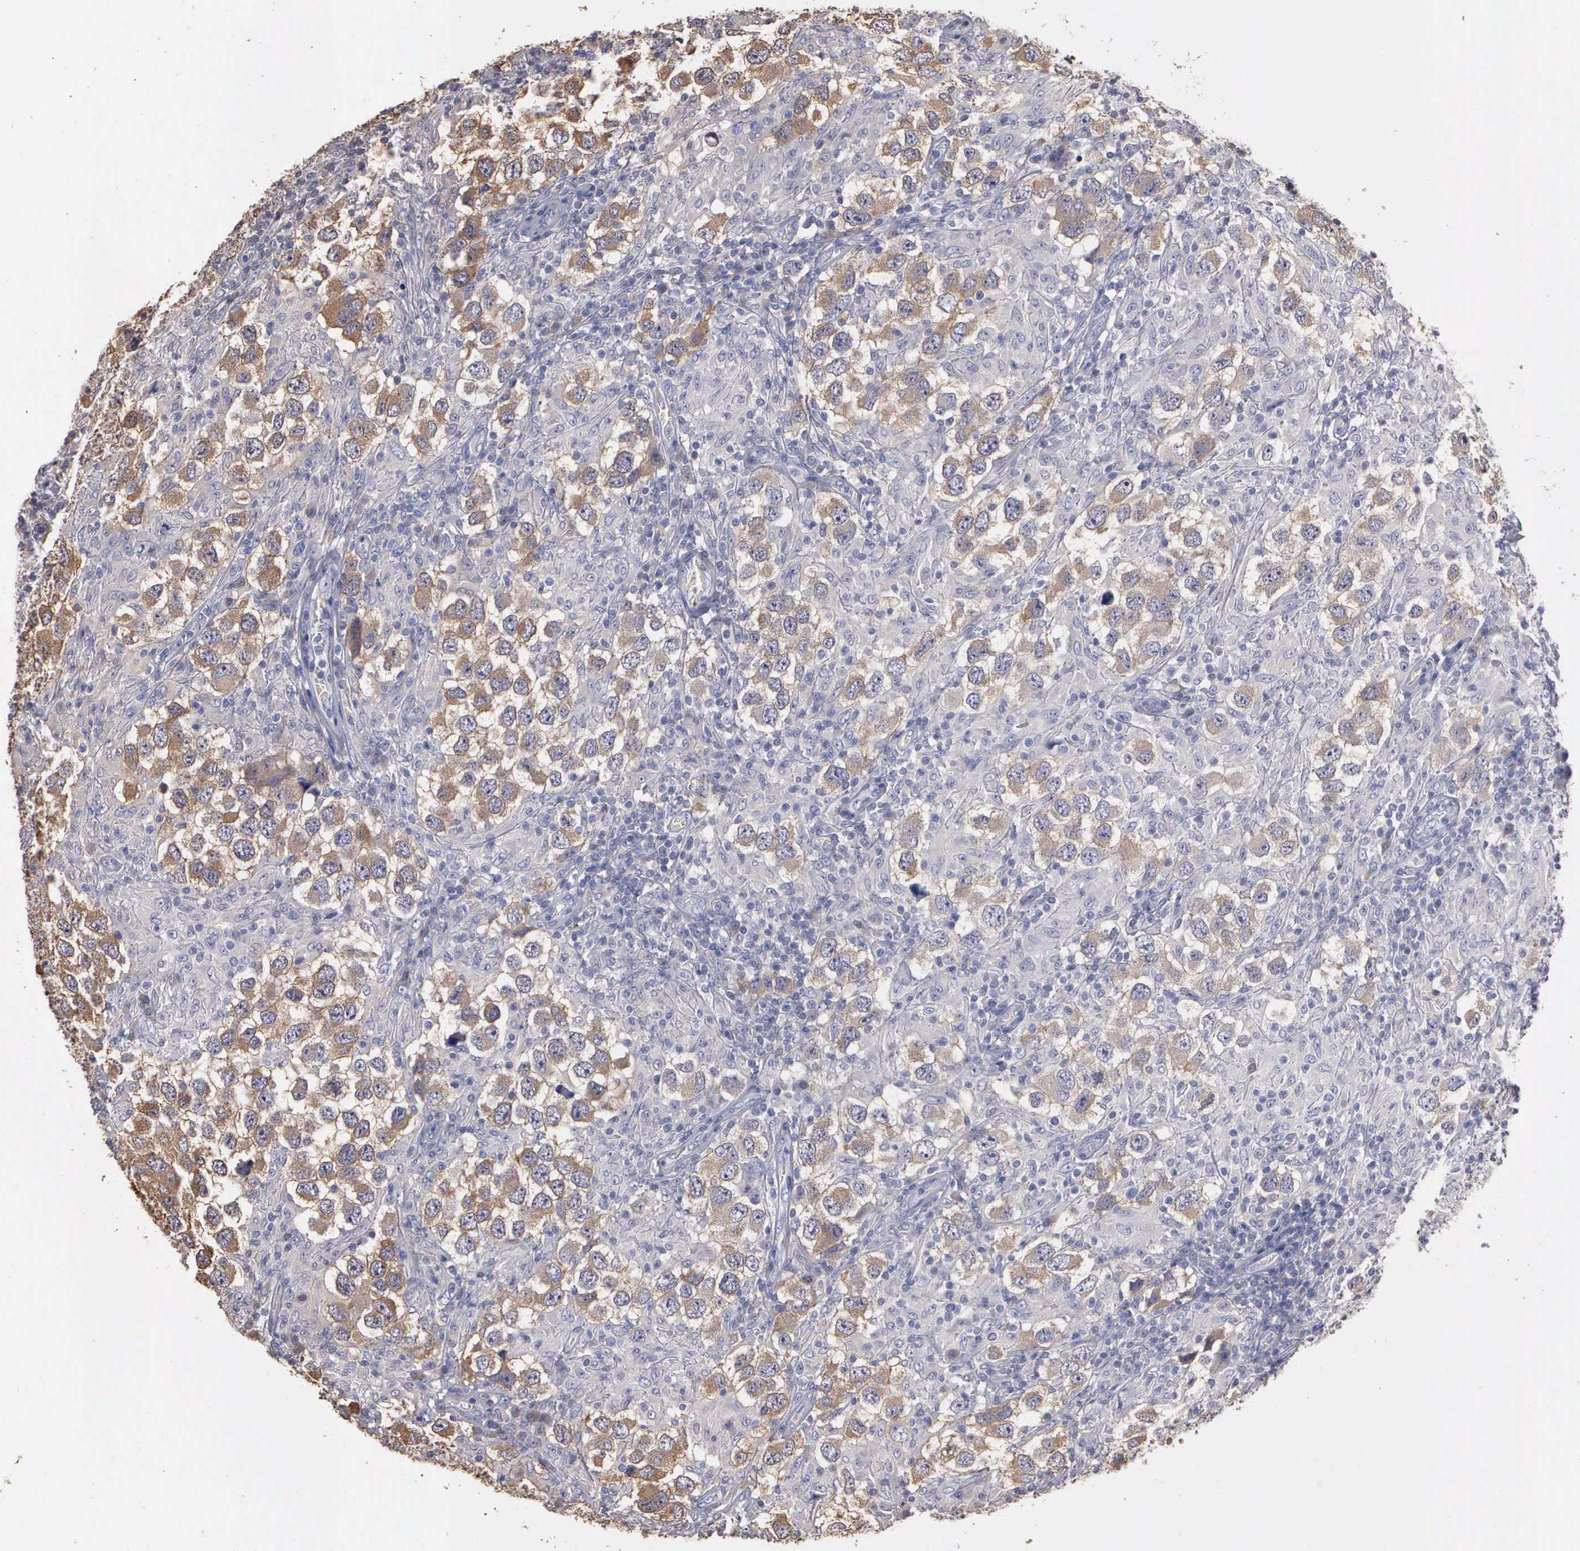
{"staining": {"intensity": "moderate", "quantity": "25%-75%", "location": "cytoplasmic/membranous"}, "tissue": "testis cancer", "cell_type": "Tumor cells", "image_type": "cancer", "snomed": [{"axis": "morphology", "description": "Carcinoma, Embryonal, NOS"}, {"axis": "topography", "description": "Testis"}], "caption": "A high-resolution histopathology image shows IHC staining of testis embryonal carcinoma, which exhibits moderate cytoplasmic/membranous expression in about 25%-75% of tumor cells. (brown staining indicates protein expression, while blue staining denotes nuclei).", "gene": "ENO3", "patient": {"sex": "male", "age": 21}}